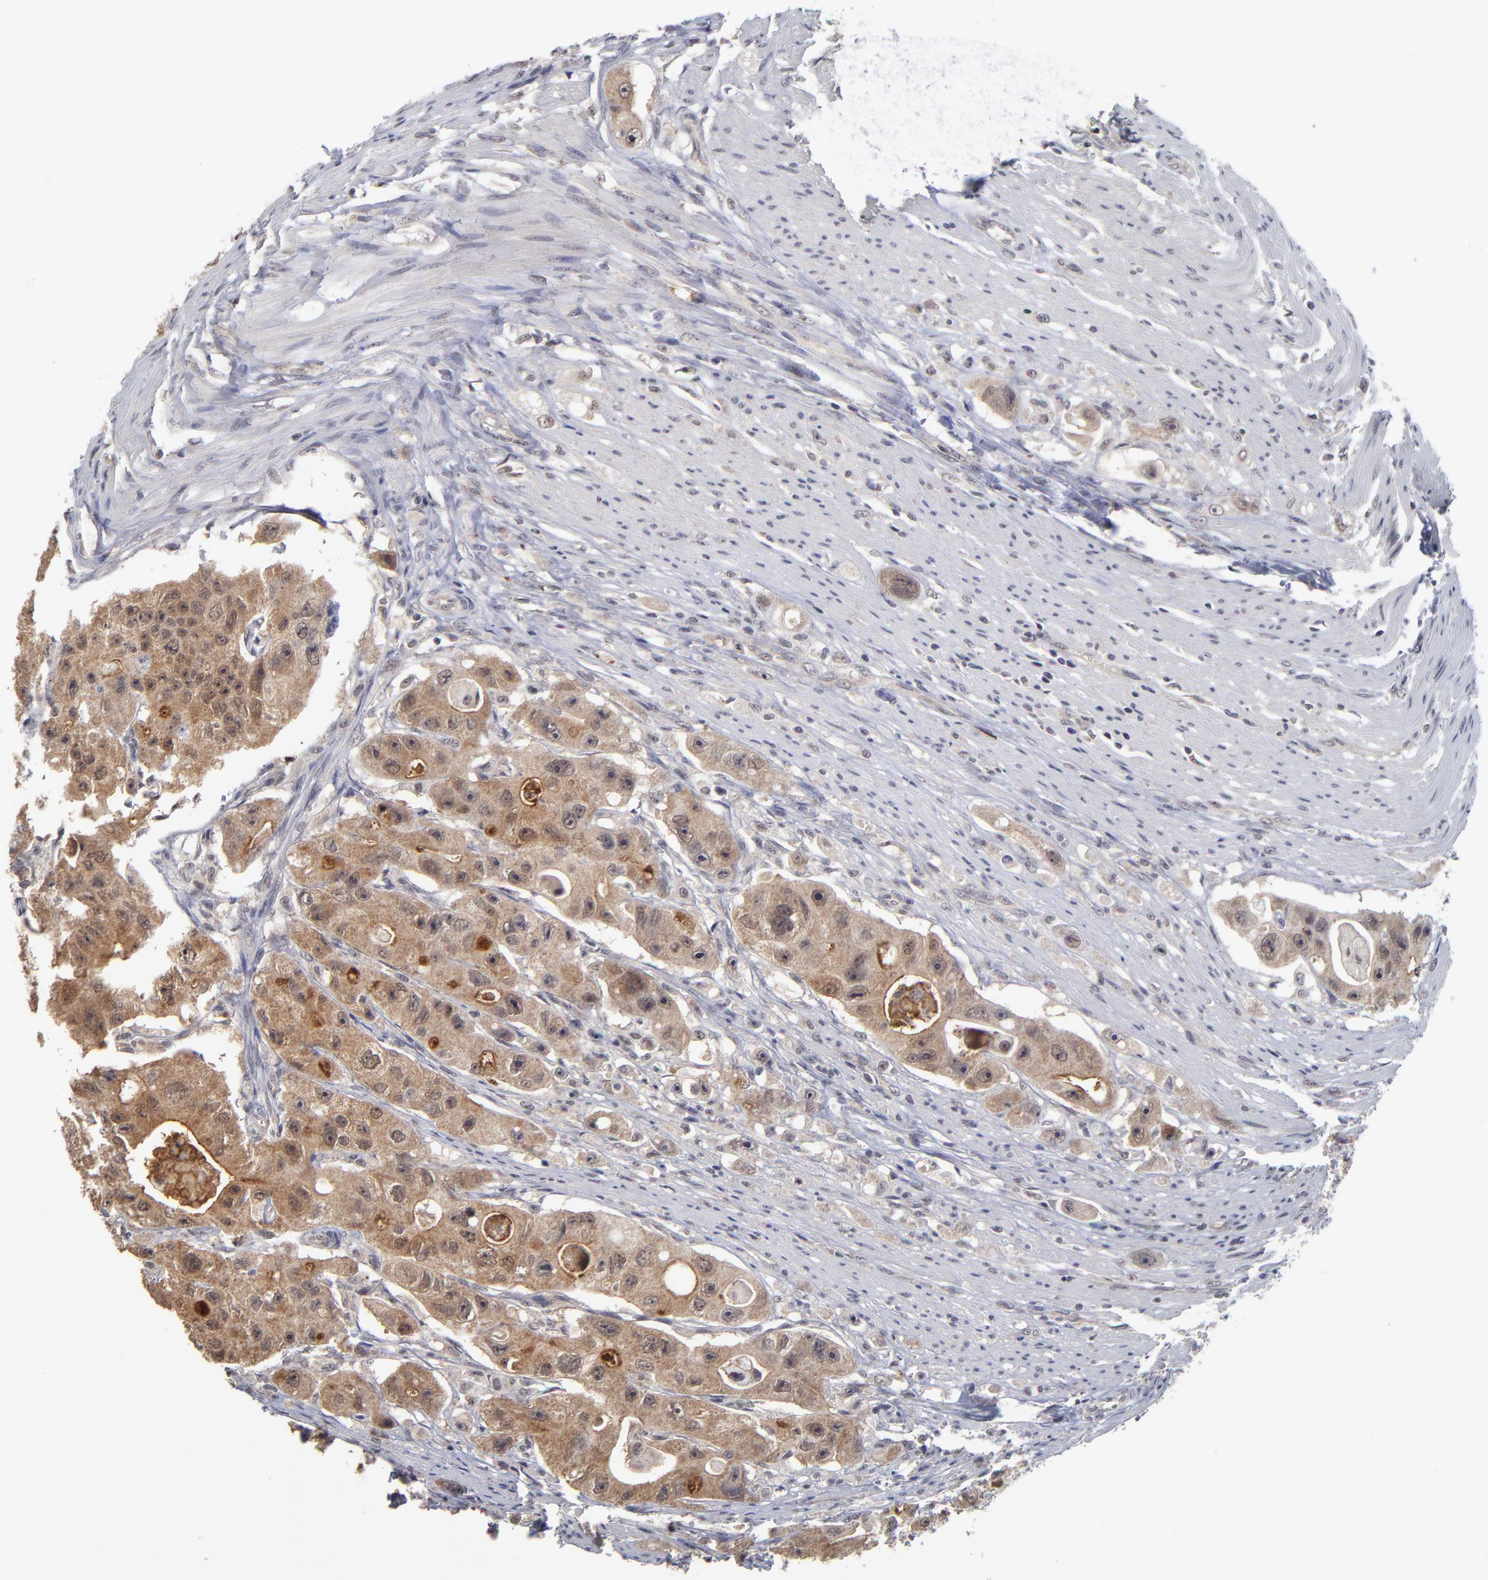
{"staining": {"intensity": "moderate", "quantity": ">75%", "location": "cytoplasmic/membranous"}, "tissue": "colorectal cancer", "cell_type": "Tumor cells", "image_type": "cancer", "snomed": [{"axis": "morphology", "description": "Adenocarcinoma, NOS"}, {"axis": "topography", "description": "Colon"}], "caption": "Colorectal cancer stained with a protein marker demonstrates moderate staining in tumor cells.", "gene": "WSB1", "patient": {"sex": "female", "age": 46}}